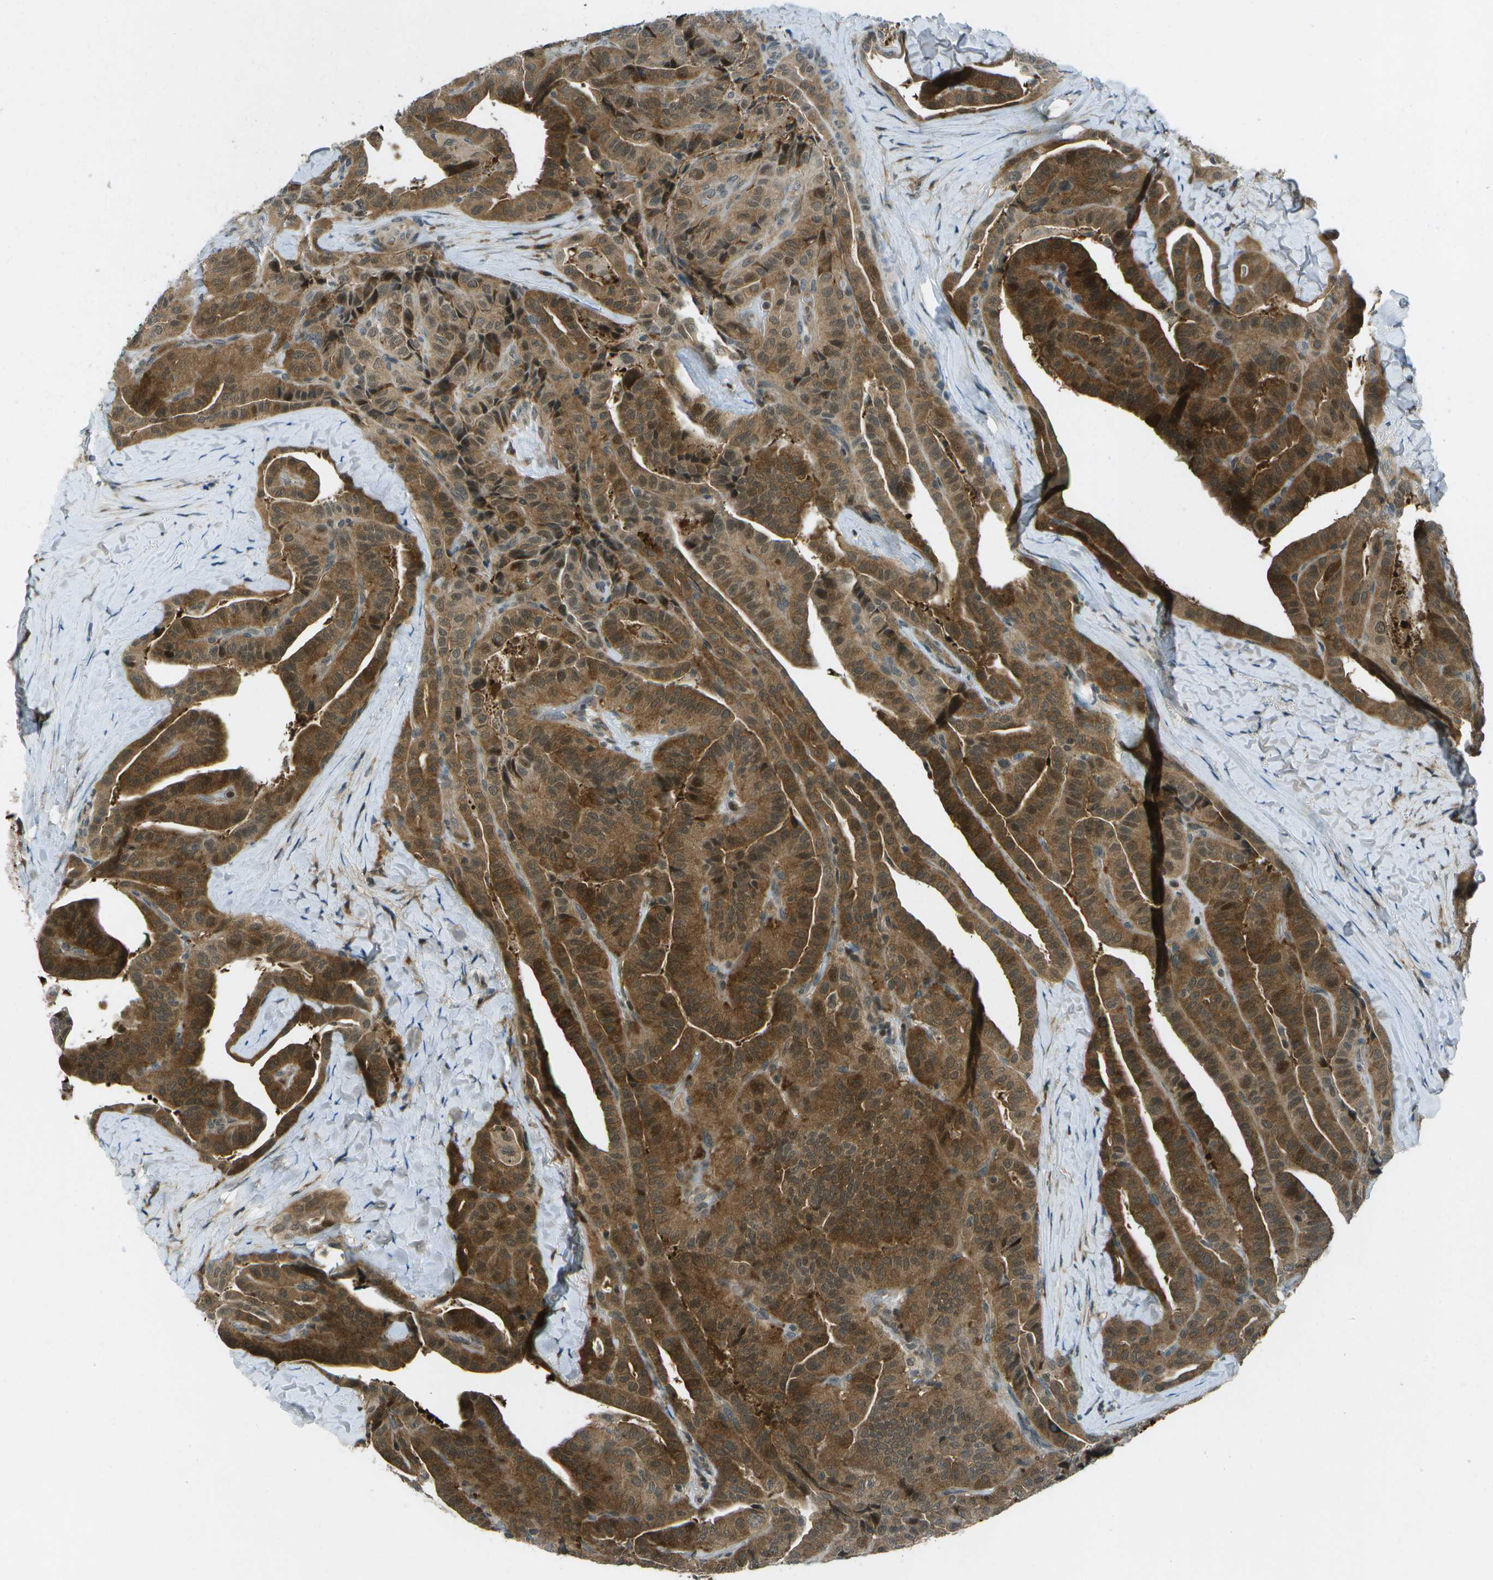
{"staining": {"intensity": "strong", "quantity": ">75%", "location": "cytoplasmic/membranous"}, "tissue": "thyroid cancer", "cell_type": "Tumor cells", "image_type": "cancer", "snomed": [{"axis": "morphology", "description": "Papillary adenocarcinoma, NOS"}, {"axis": "topography", "description": "Thyroid gland"}], "caption": "Human thyroid cancer (papillary adenocarcinoma) stained for a protein (brown) reveals strong cytoplasmic/membranous positive expression in about >75% of tumor cells.", "gene": "TMEM19", "patient": {"sex": "male", "age": 77}}